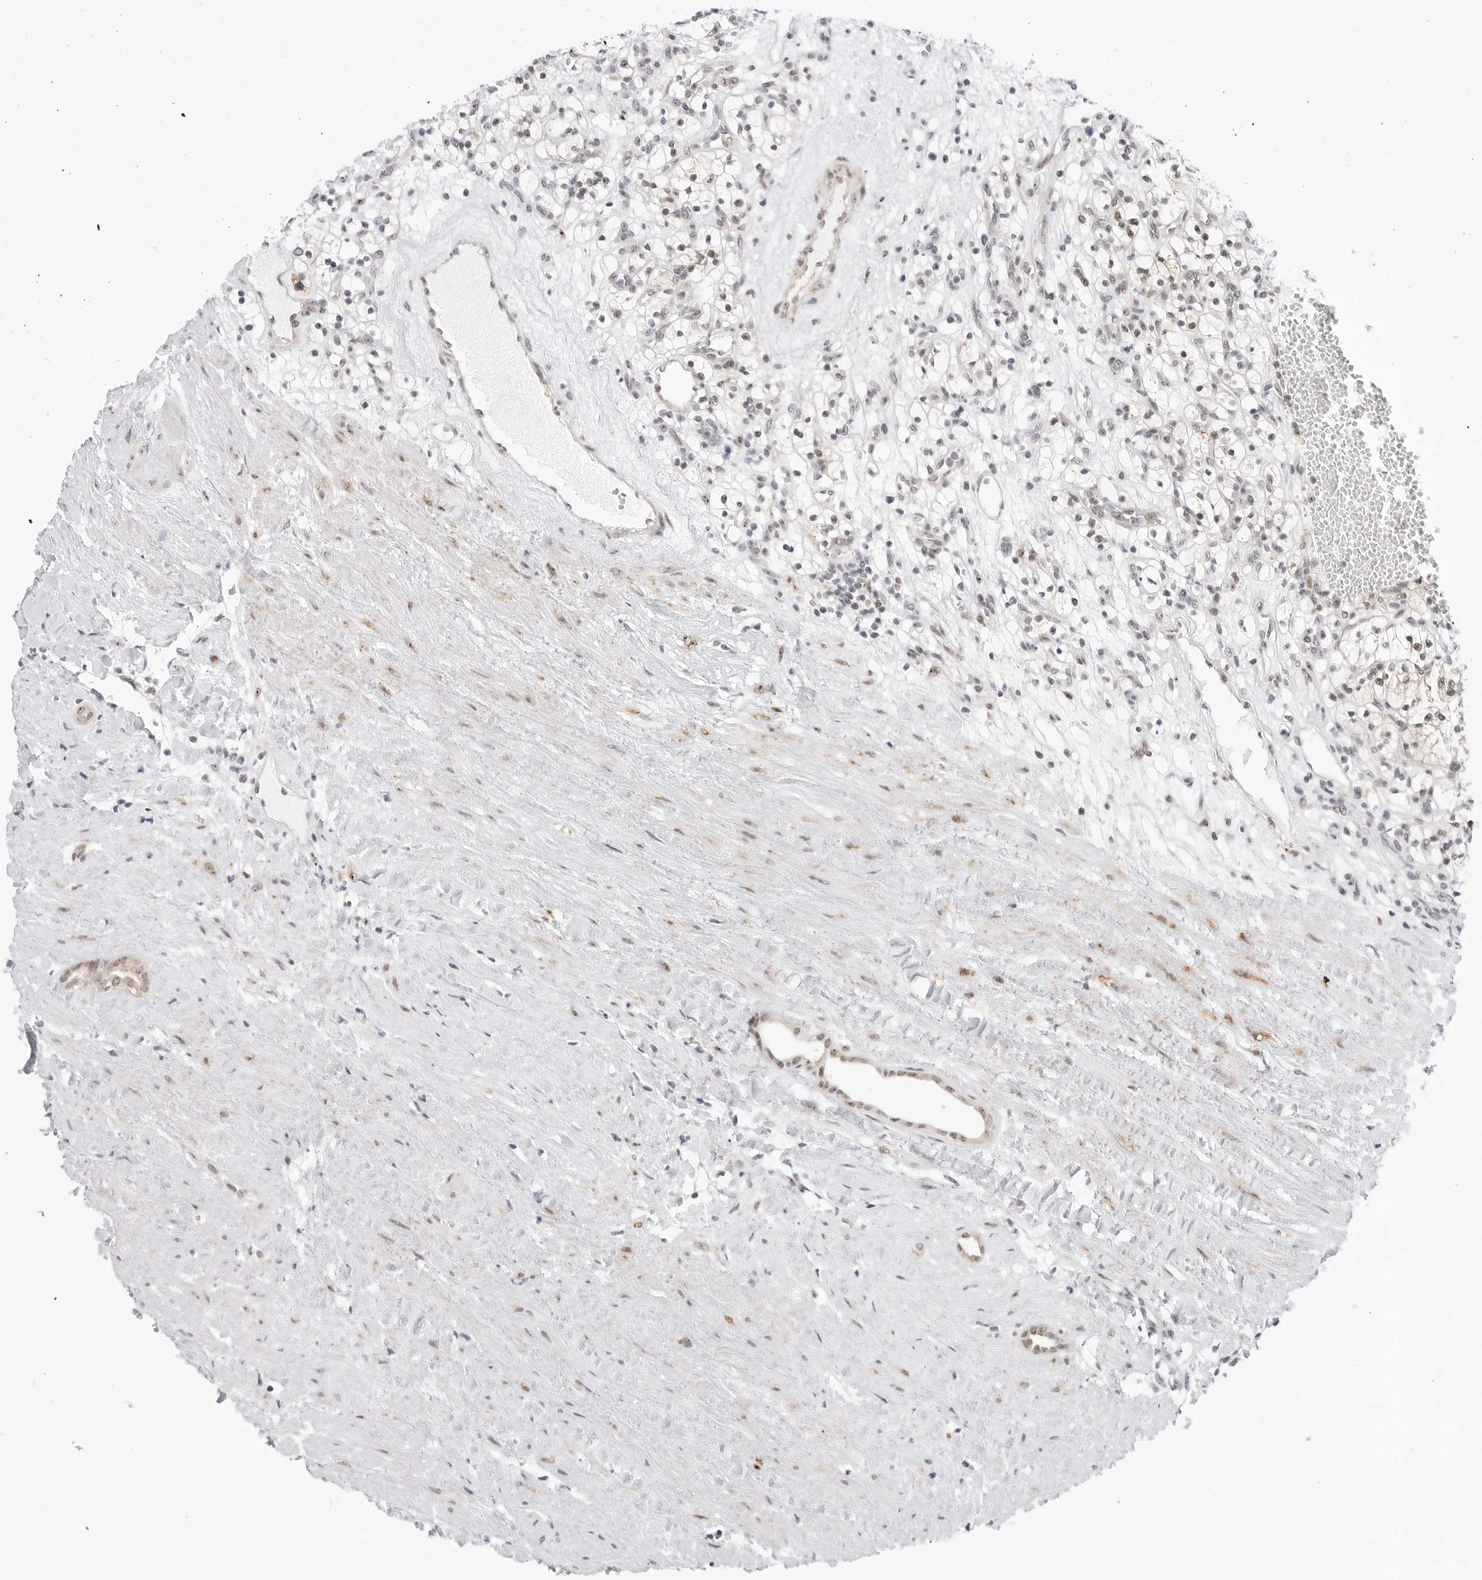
{"staining": {"intensity": "weak", "quantity": "25%-75%", "location": "cytoplasmic/membranous,nuclear"}, "tissue": "renal cancer", "cell_type": "Tumor cells", "image_type": "cancer", "snomed": [{"axis": "morphology", "description": "Adenocarcinoma, NOS"}, {"axis": "topography", "description": "Kidney"}], "caption": "The histopathology image demonstrates a brown stain indicating the presence of a protein in the cytoplasmic/membranous and nuclear of tumor cells in adenocarcinoma (renal).", "gene": "C1orf162", "patient": {"sex": "female", "age": 57}}